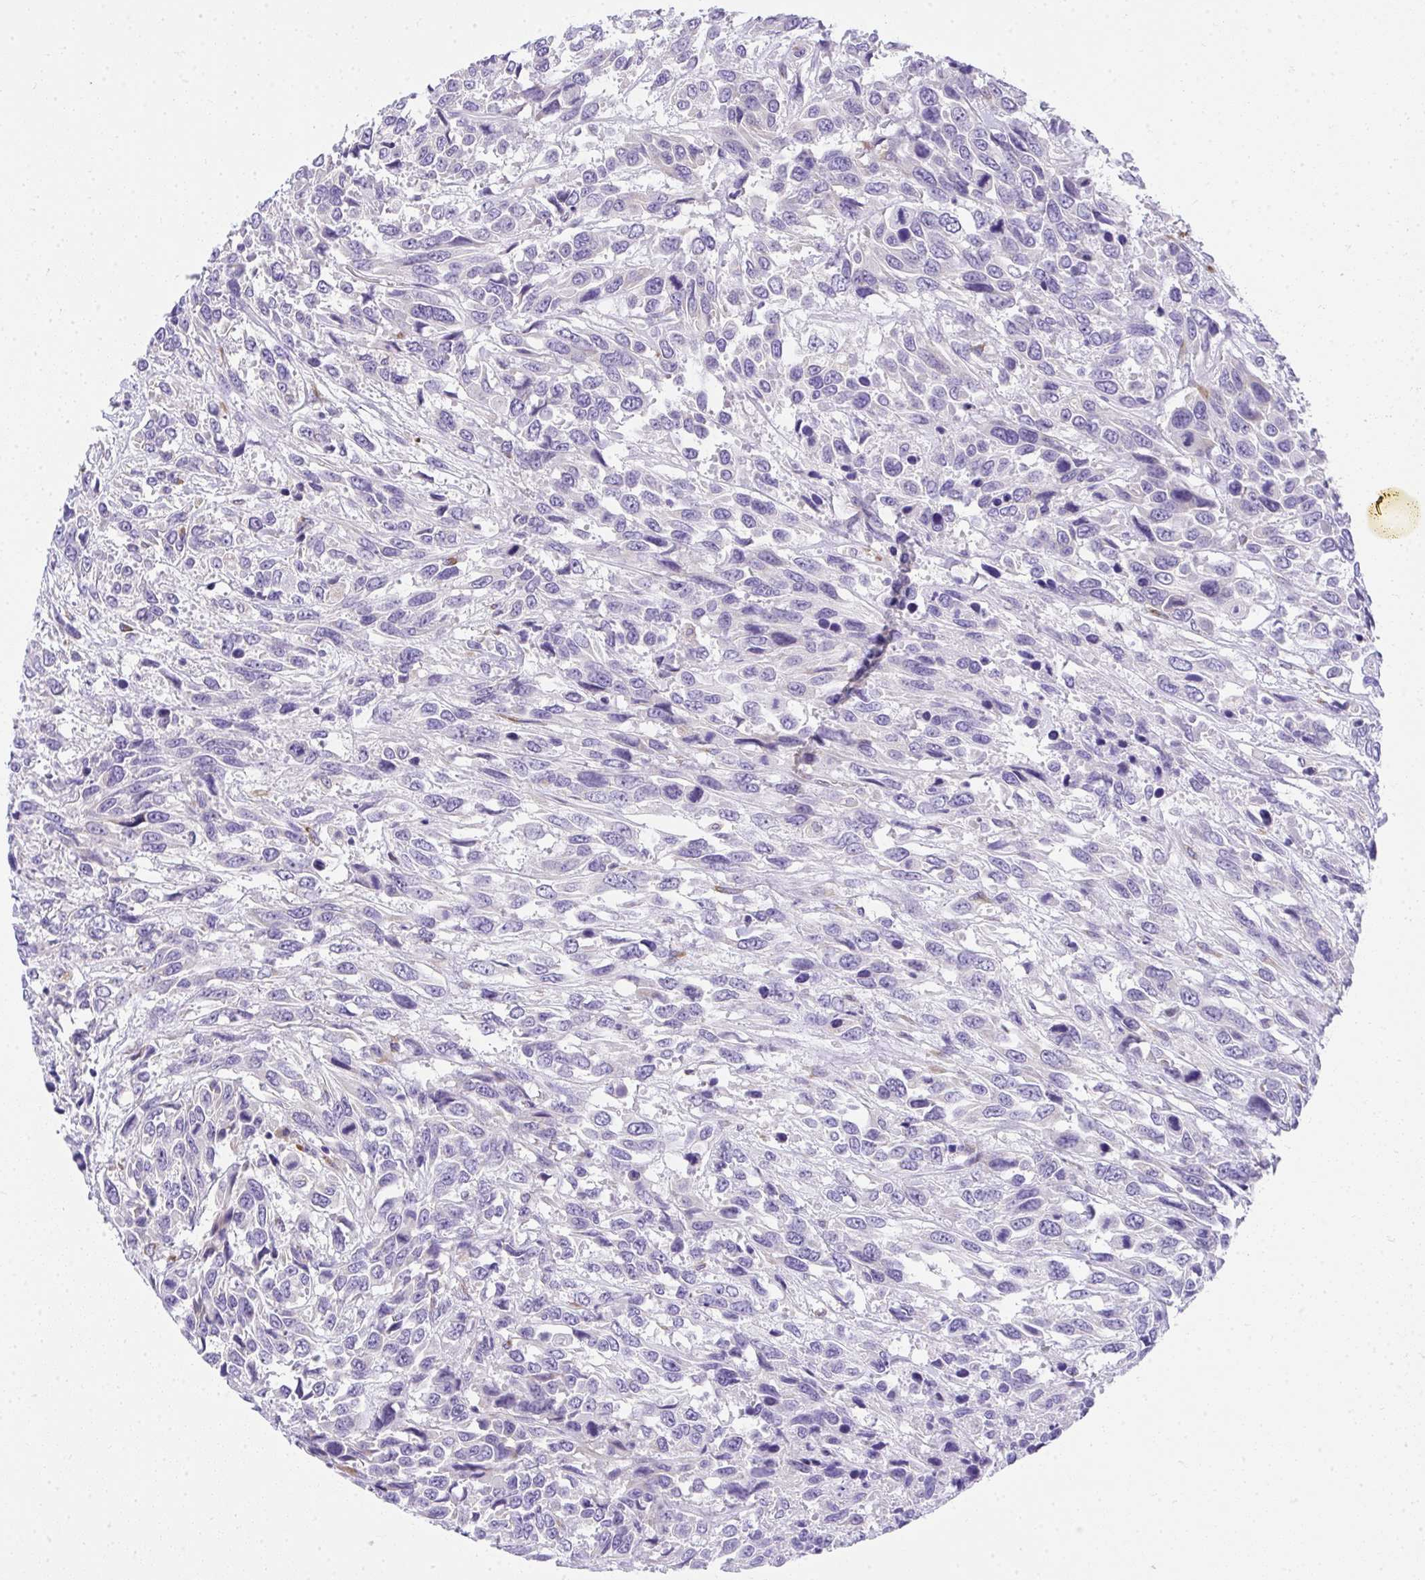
{"staining": {"intensity": "negative", "quantity": "none", "location": "none"}, "tissue": "urothelial cancer", "cell_type": "Tumor cells", "image_type": "cancer", "snomed": [{"axis": "morphology", "description": "Urothelial carcinoma, High grade"}, {"axis": "topography", "description": "Urinary bladder"}], "caption": "This is a image of IHC staining of urothelial carcinoma (high-grade), which shows no expression in tumor cells.", "gene": "ADRA2C", "patient": {"sex": "female", "age": 70}}